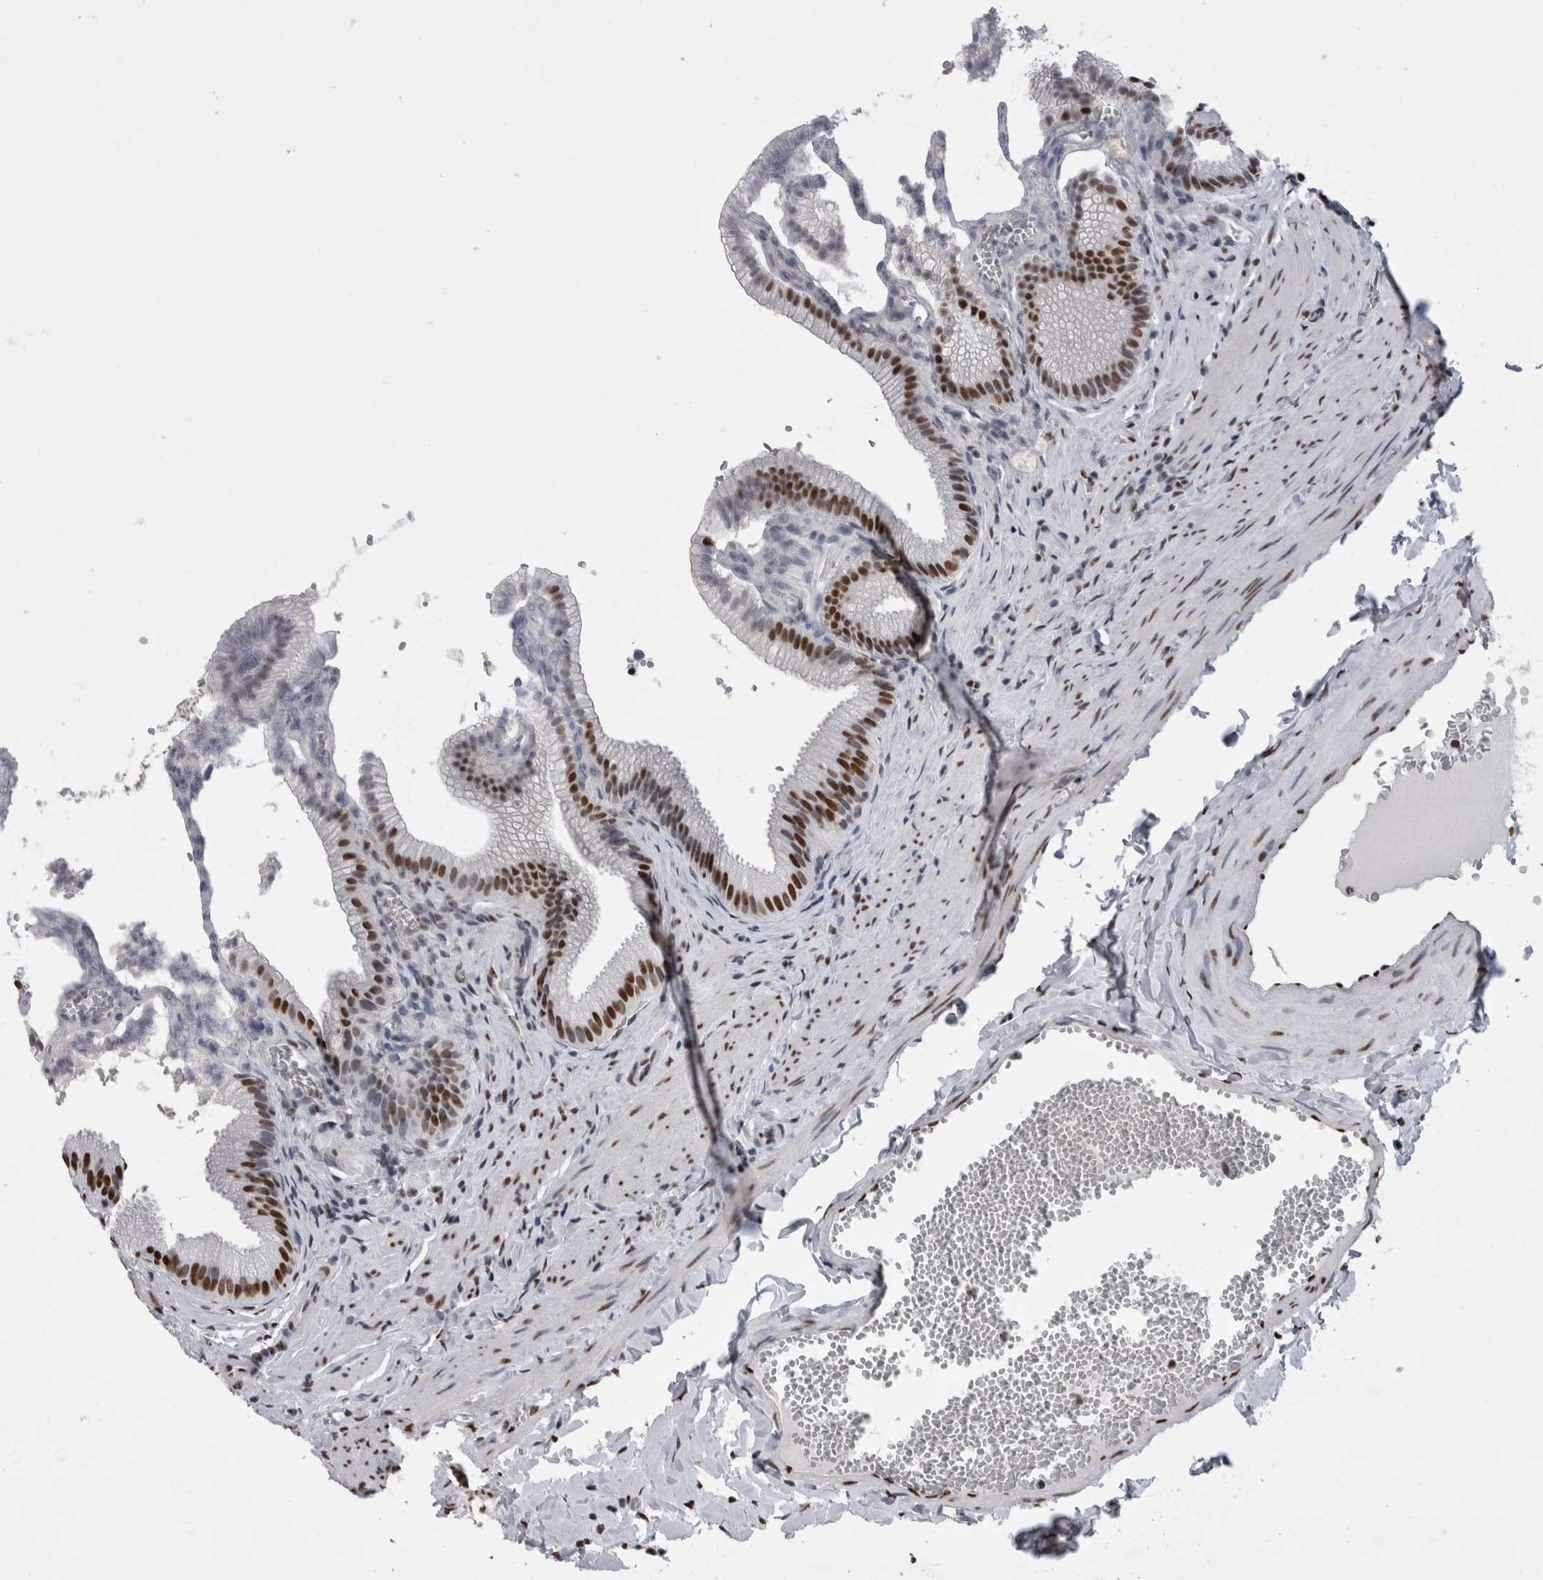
{"staining": {"intensity": "strong", "quantity": ">75%", "location": "nuclear"}, "tissue": "gallbladder", "cell_type": "Glandular cells", "image_type": "normal", "snomed": [{"axis": "morphology", "description": "Normal tissue, NOS"}, {"axis": "topography", "description": "Gallbladder"}], "caption": "Immunohistochemical staining of normal human gallbladder exhibits high levels of strong nuclear positivity in about >75% of glandular cells.", "gene": "ALPK3", "patient": {"sex": "male", "age": 38}}